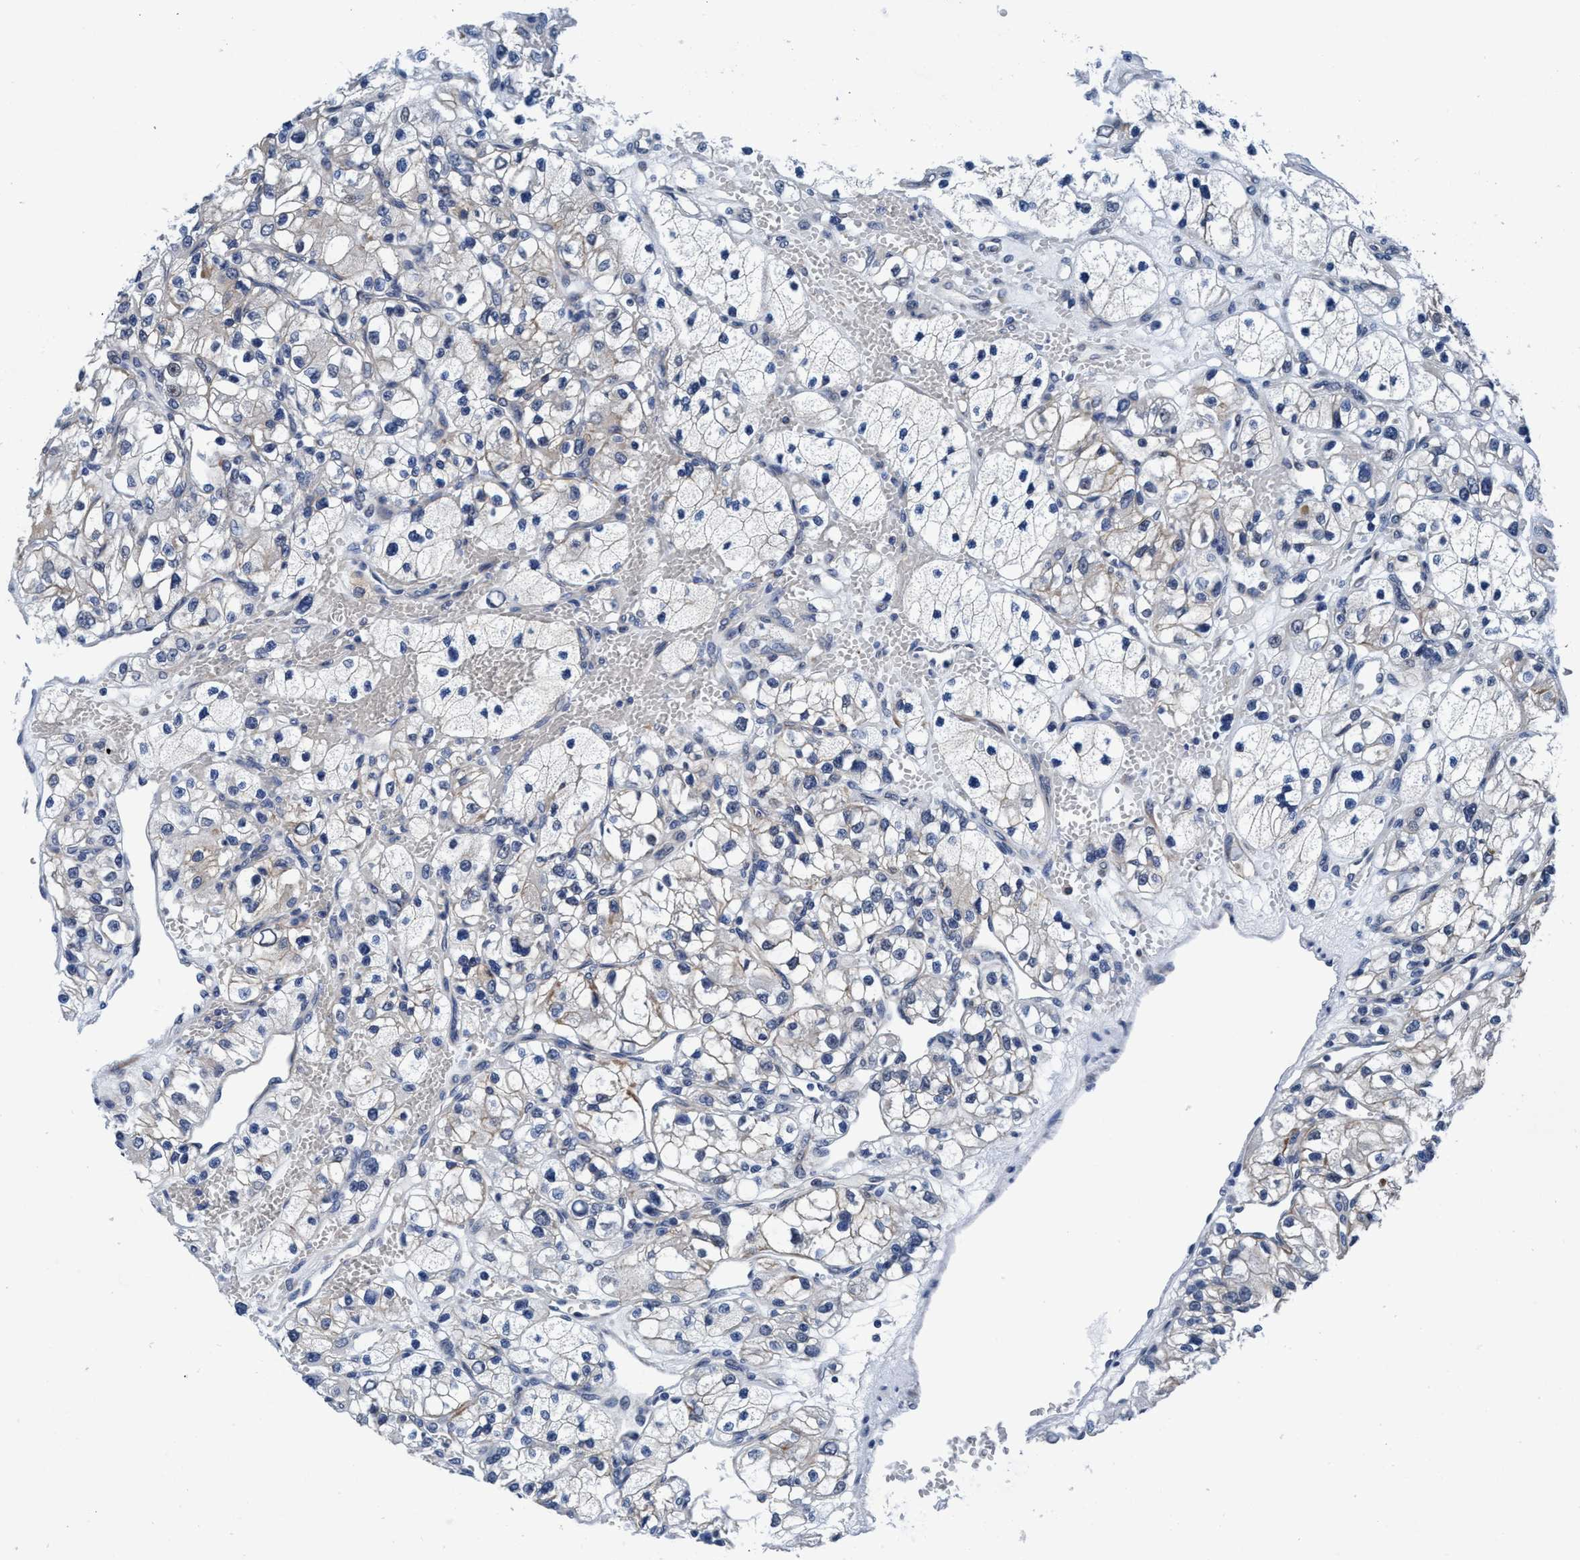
{"staining": {"intensity": "negative", "quantity": "none", "location": "none"}, "tissue": "renal cancer", "cell_type": "Tumor cells", "image_type": "cancer", "snomed": [{"axis": "morphology", "description": "Adenocarcinoma, NOS"}, {"axis": "topography", "description": "Kidney"}], "caption": "Tumor cells show no significant staining in adenocarcinoma (renal).", "gene": "TMEM94", "patient": {"sex": "female", "age": 57}}